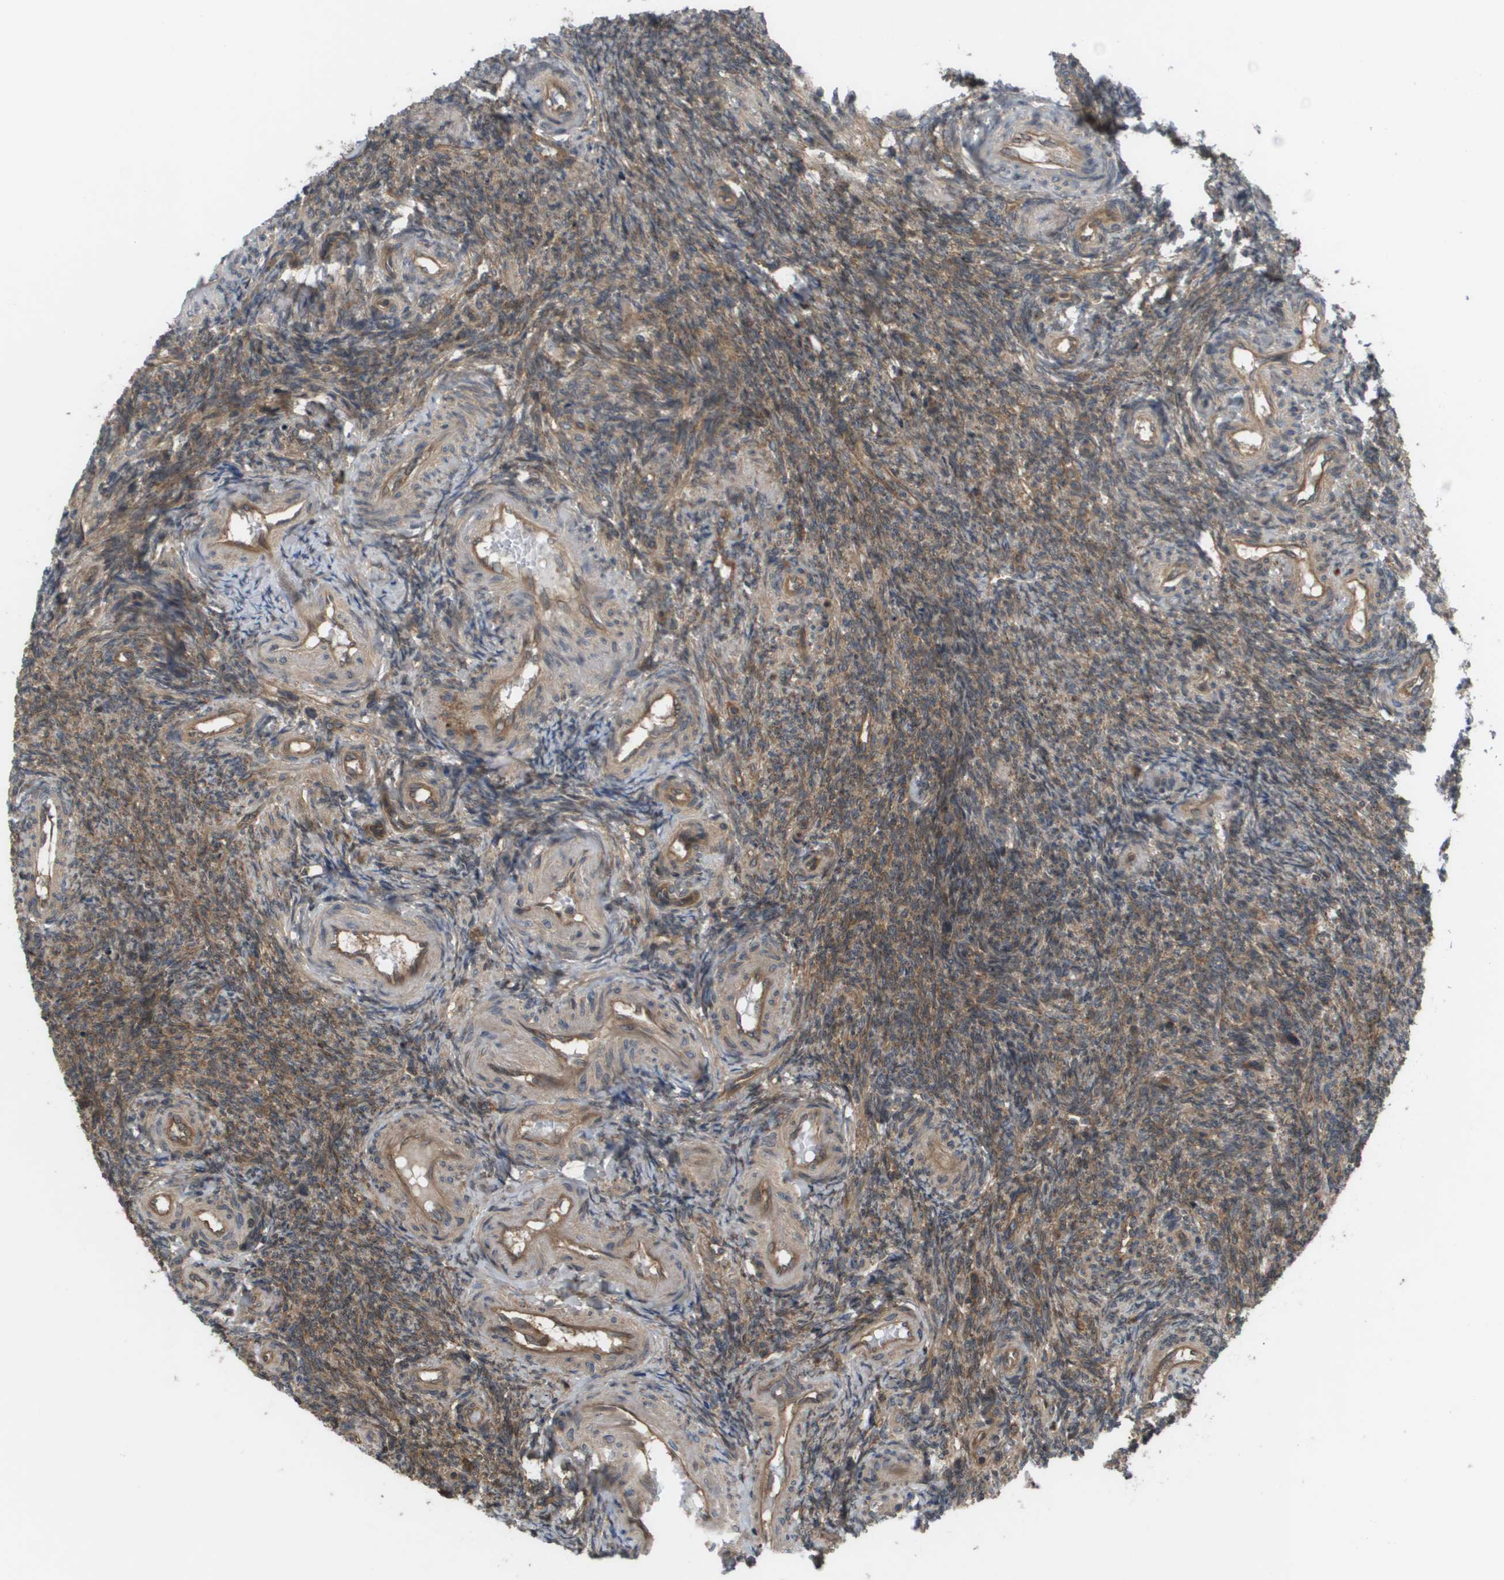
{"staining": {"intensity": "strong", "quantity": ">75%", "location": "cytoplasmic/membranous,nuclear"}, "tissue": "ovary", "cell_type": "Follicle cells", "image_type": "normal", "snomed": [{"axis": "morphology", "description": "Normal tissue, NOS"}, {"axis": "topography", "description": "Ovary"}], "caption": "Brown immunohistochemical staining in benign human ovary shows strong cytoplasmic/membranous,nuclear expression in about >75% of follicle cells.", "gene": "CTPS2", "patient": {"sex": "female", "age": 41}}